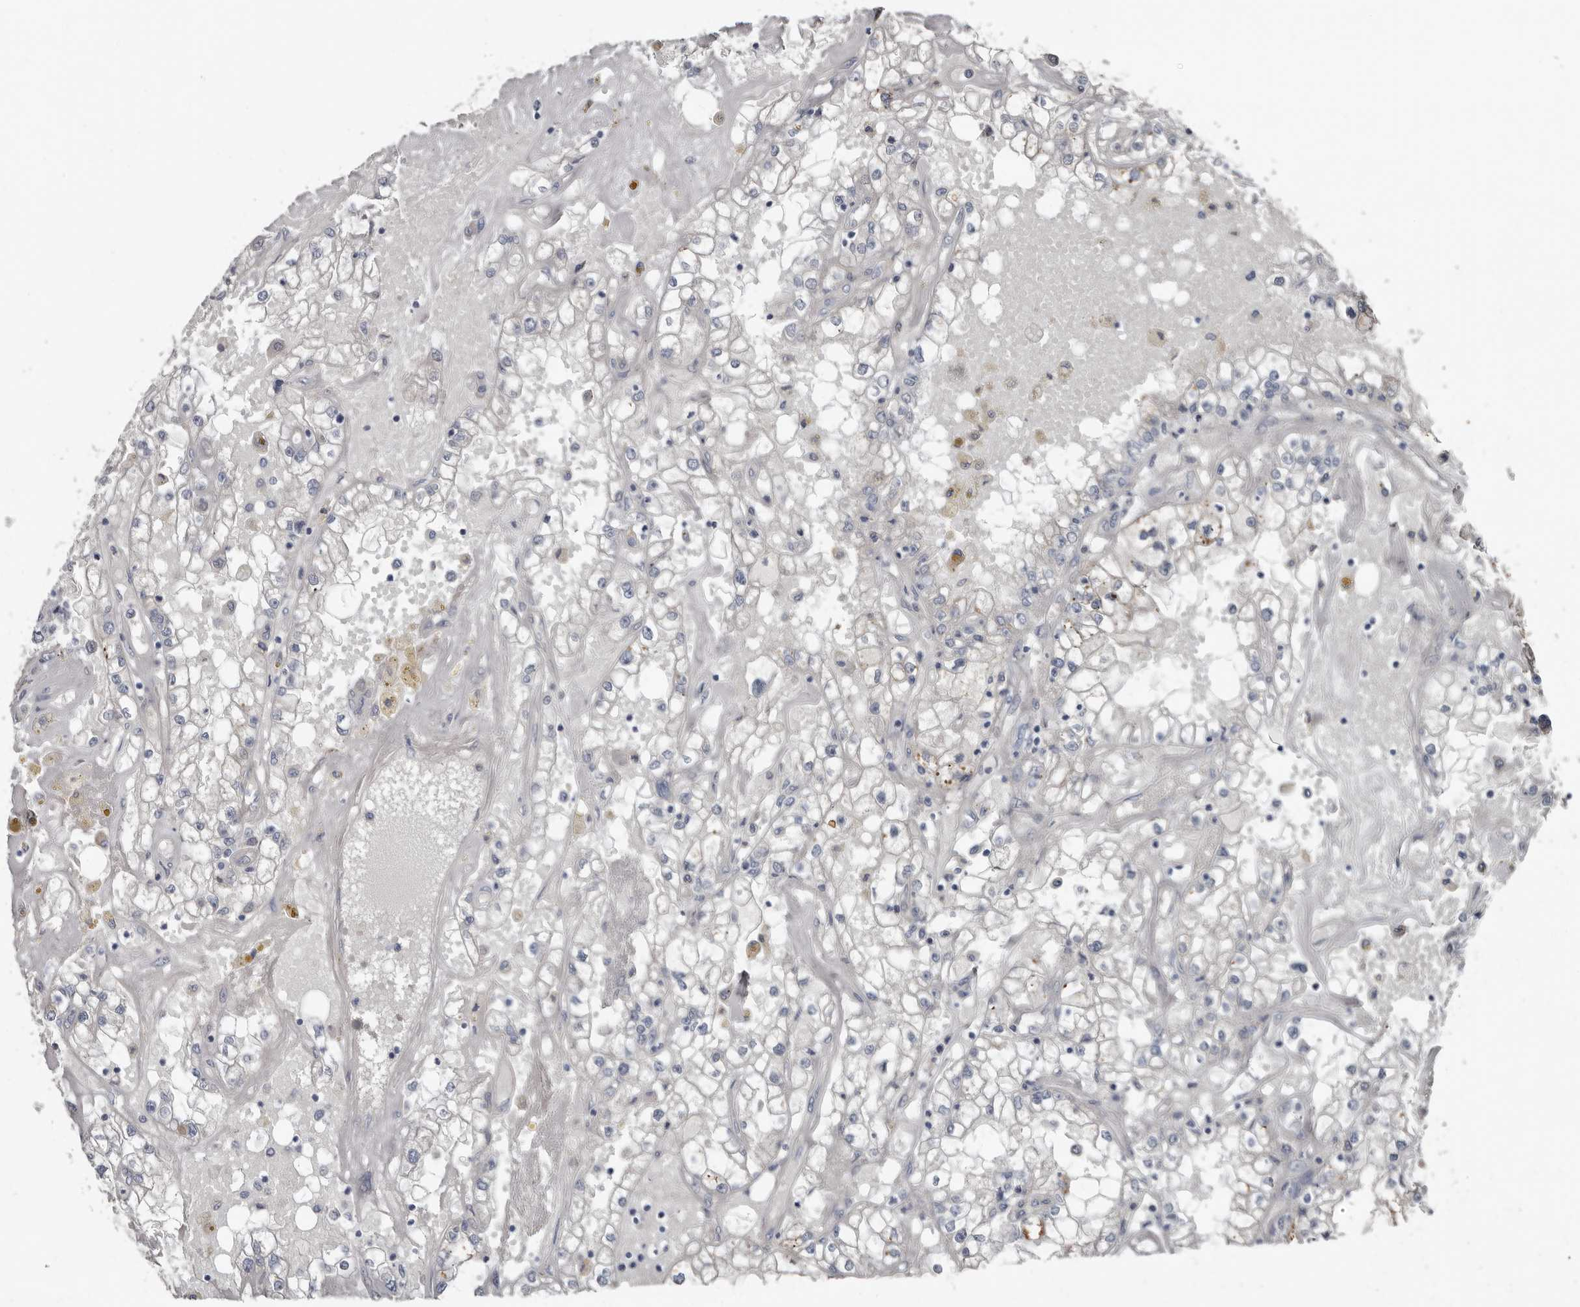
{"staining": {"intensity": "negative", "quantity": "none", "location": "none"}, "tissue": "renal cancer", "cell_type": "Tumor cells", "image_type": "cancer", "snomed": [{"axis": "morphology", "description": "Adenocarcinoma, NOS"}, {"axis": "topography", "description": "Kidney"}], "caption": "Tumor cells are negative for brown protein staining in adenocarcinoma (renal).", "gene": "ZNF114", "patient": {"sex": "male", "age": 56}}